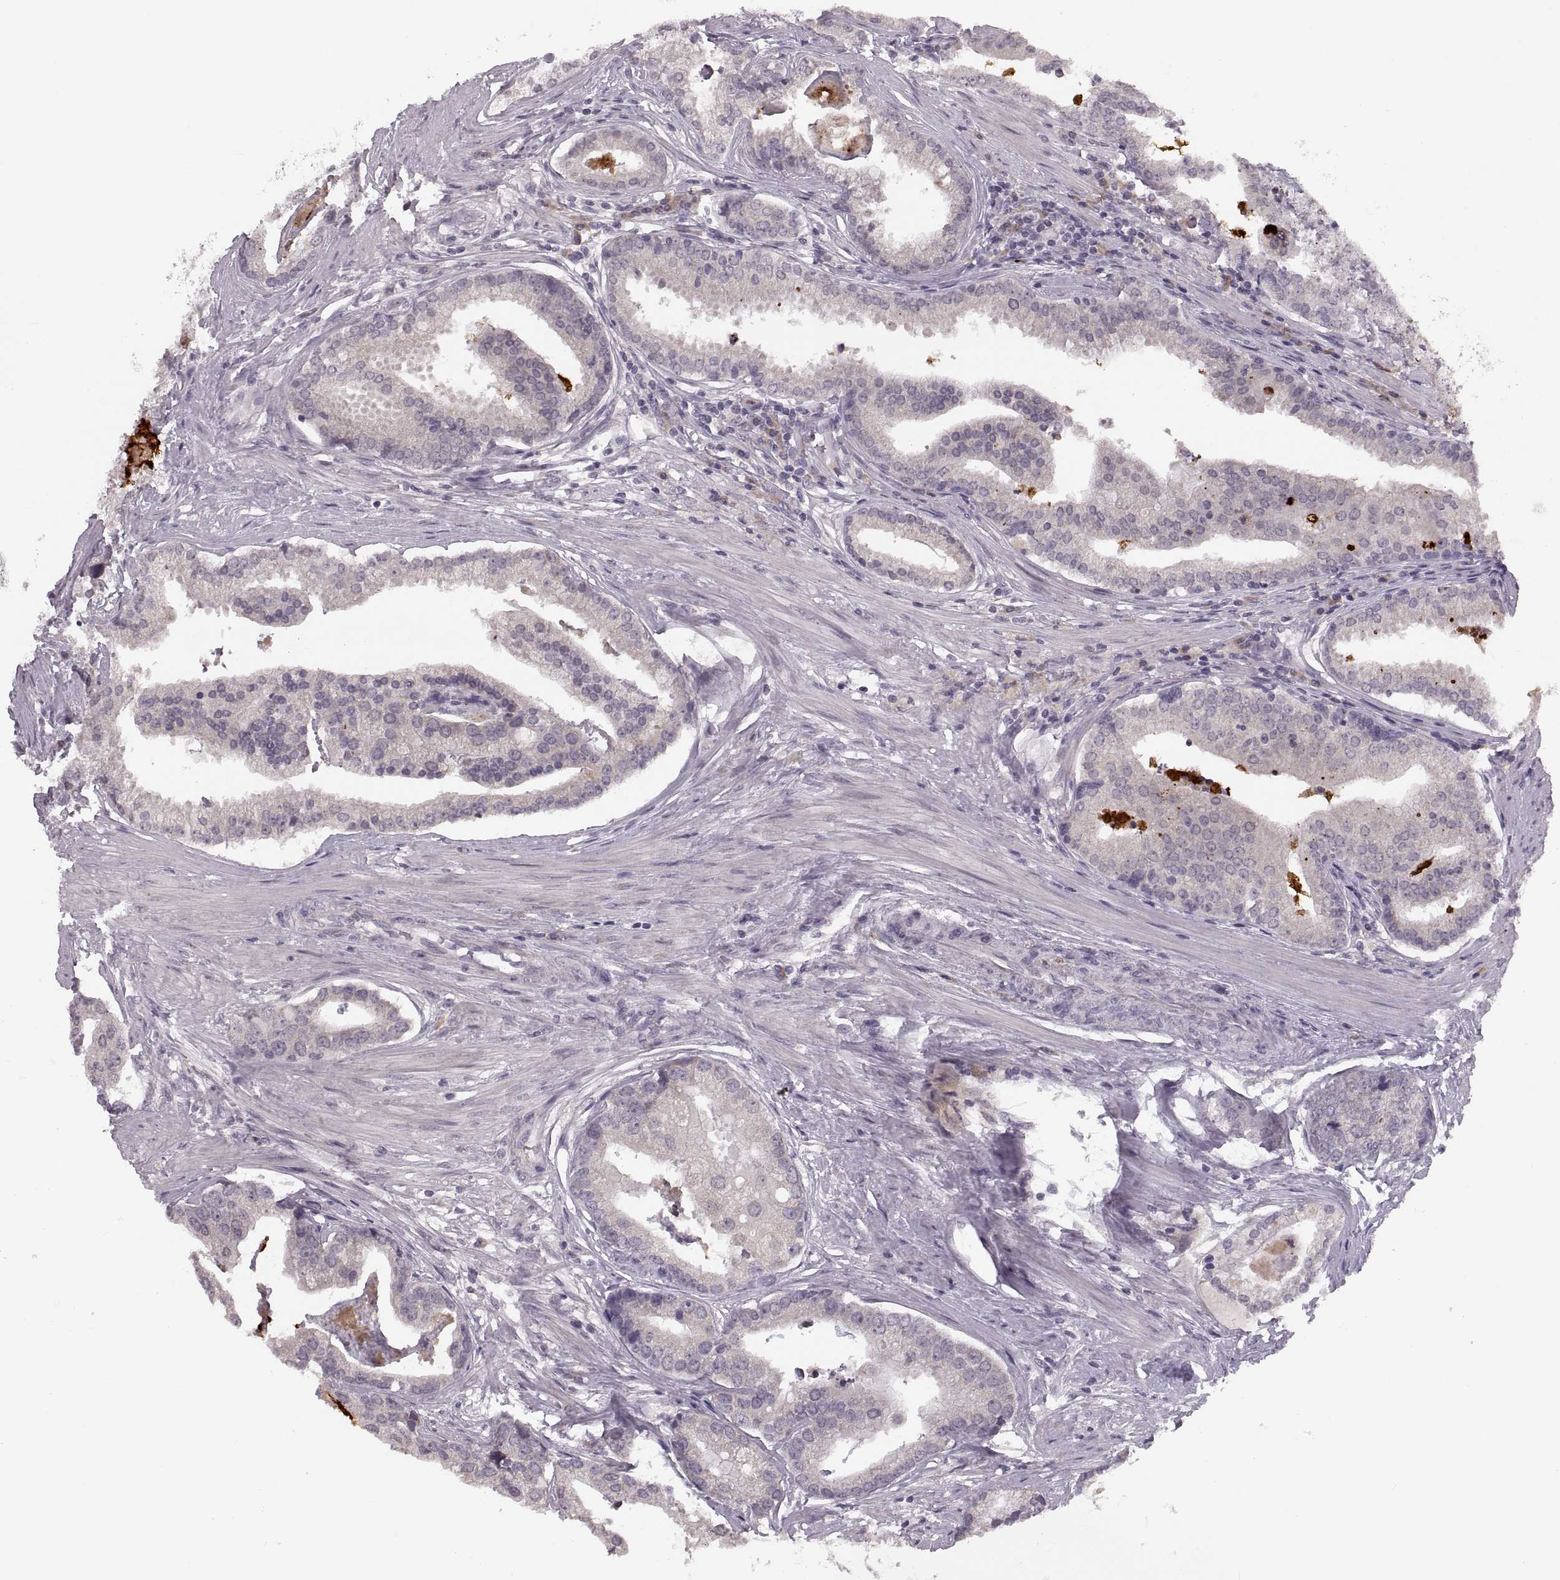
{"staining": {"intensity": "negative", "quantity": "none", "location": "none"}, "tissue": "prostate cancer", "cell_type": "Tumor cells", "image_type": "cancer", "snomed": [{"axis": "morphology", "description": "Adenocarcinoma, NOS"}, {"axis": "topography", "description": "Prostate and seminal vesicle, NOS"}, {"axis": "topography", "description": "Prostate"}], "caption": "Immunohistochemical staining of adenocarcinoma (prostate) displays no significant expression in tumor cells. Brightfield microscopy of immunohistochemistry stained with DAB (brown) and hematoxylin (blue), captured at high magnification.", "gene": "ADH6", "patient": {"sex": "male", "age": 44}}